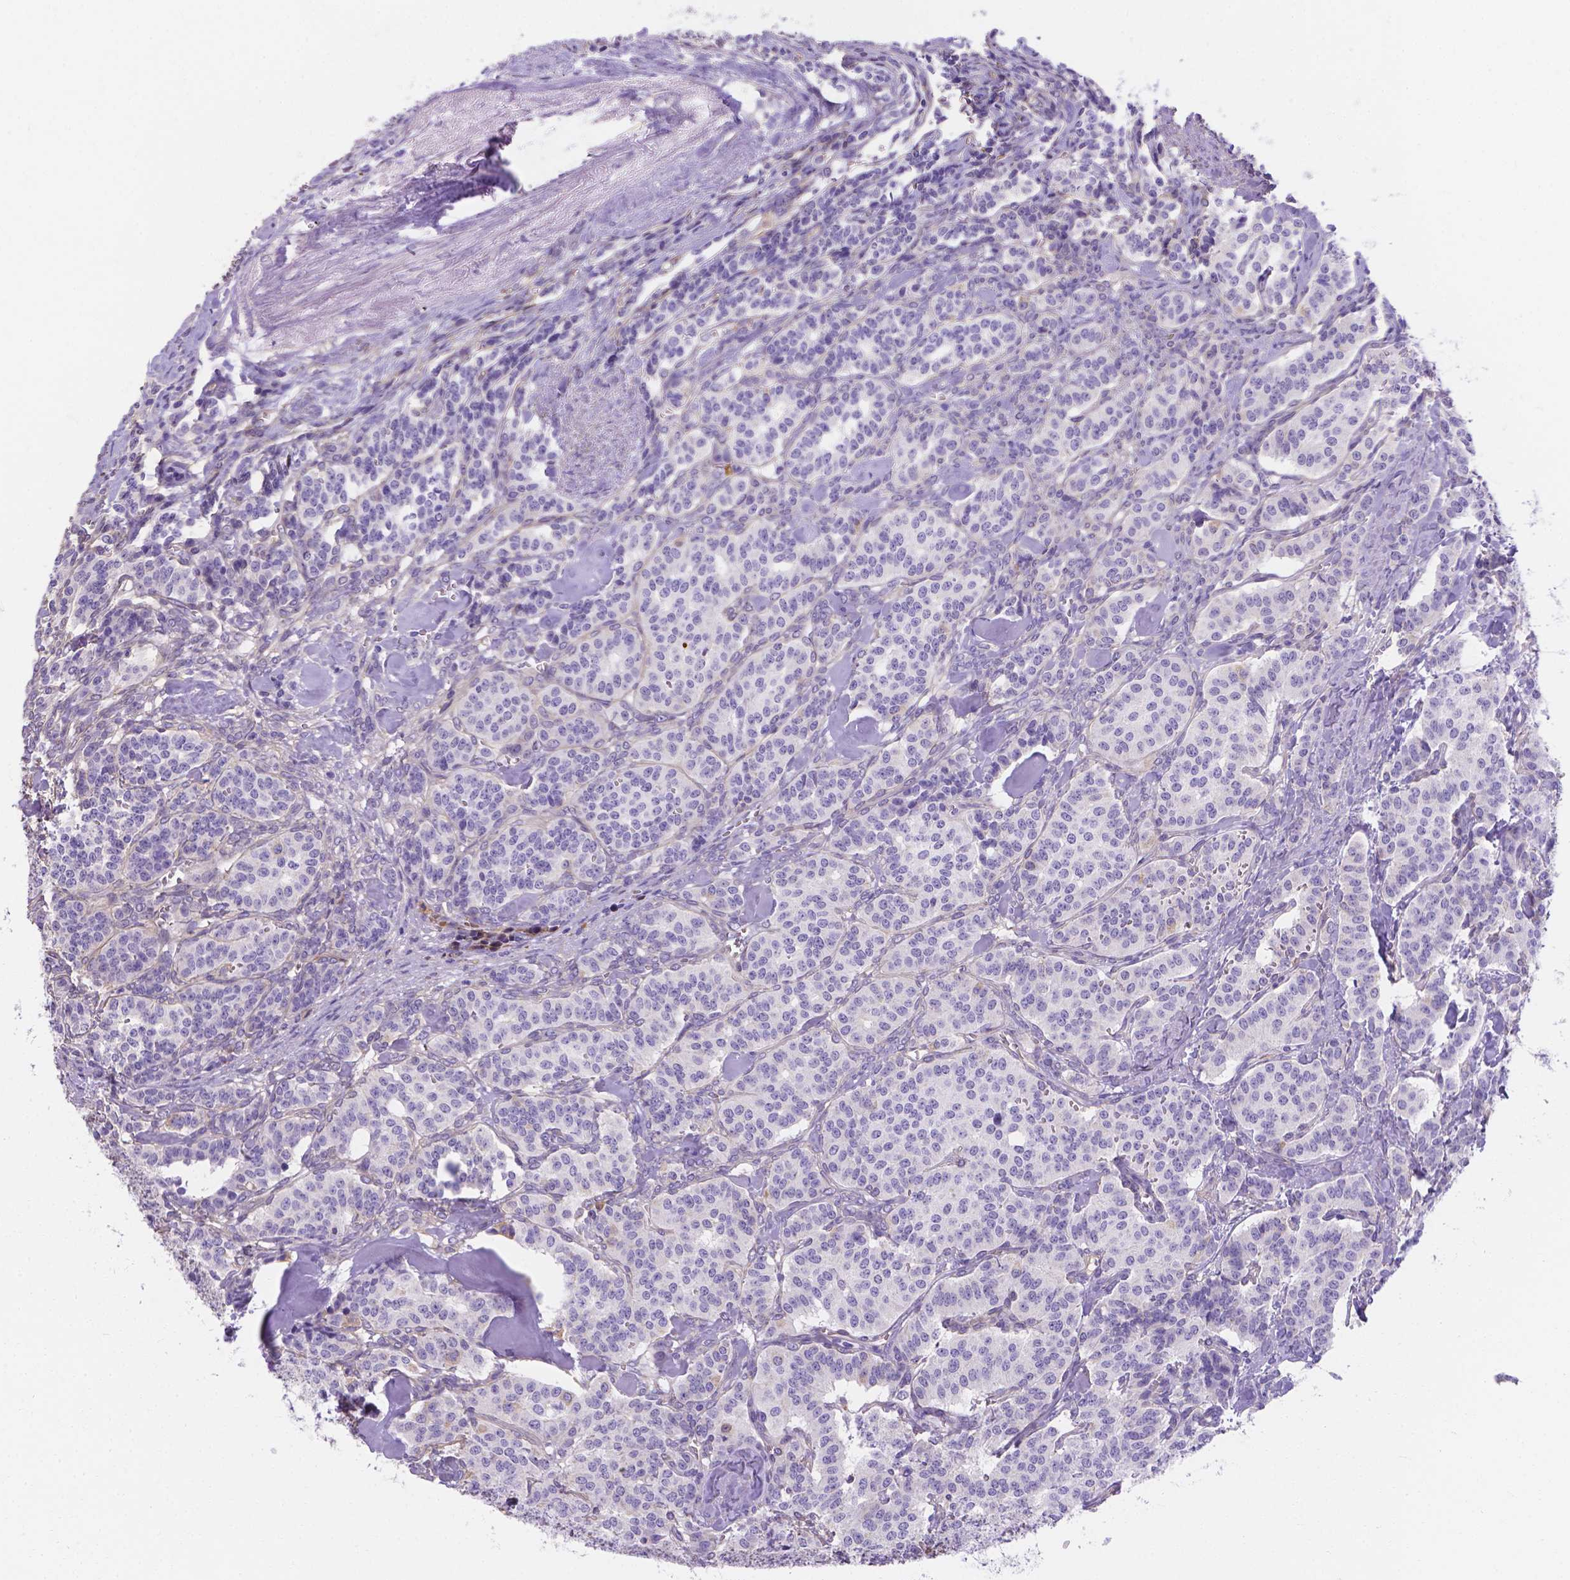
{"staining": {"intensity": "negative", "quantity": "none", "location": "none"}, "tissue": "carcinoid", "cell_type": "Tumor cells", "image_type": "cancer", "snomed": [{"axis": "morphology", "description": "Normal tissue, NOS"}, {"axis": "morphology", "description": "Carcinoid, malignant, NOS"}, {"axis": "topography", "description": "Lung"}], "caption": "Histopathology image shows no significant protein staining in tumor cells of carcinoid.", "gene": "SLC40A1", "patient": {"sex": "female", "age": 46}}